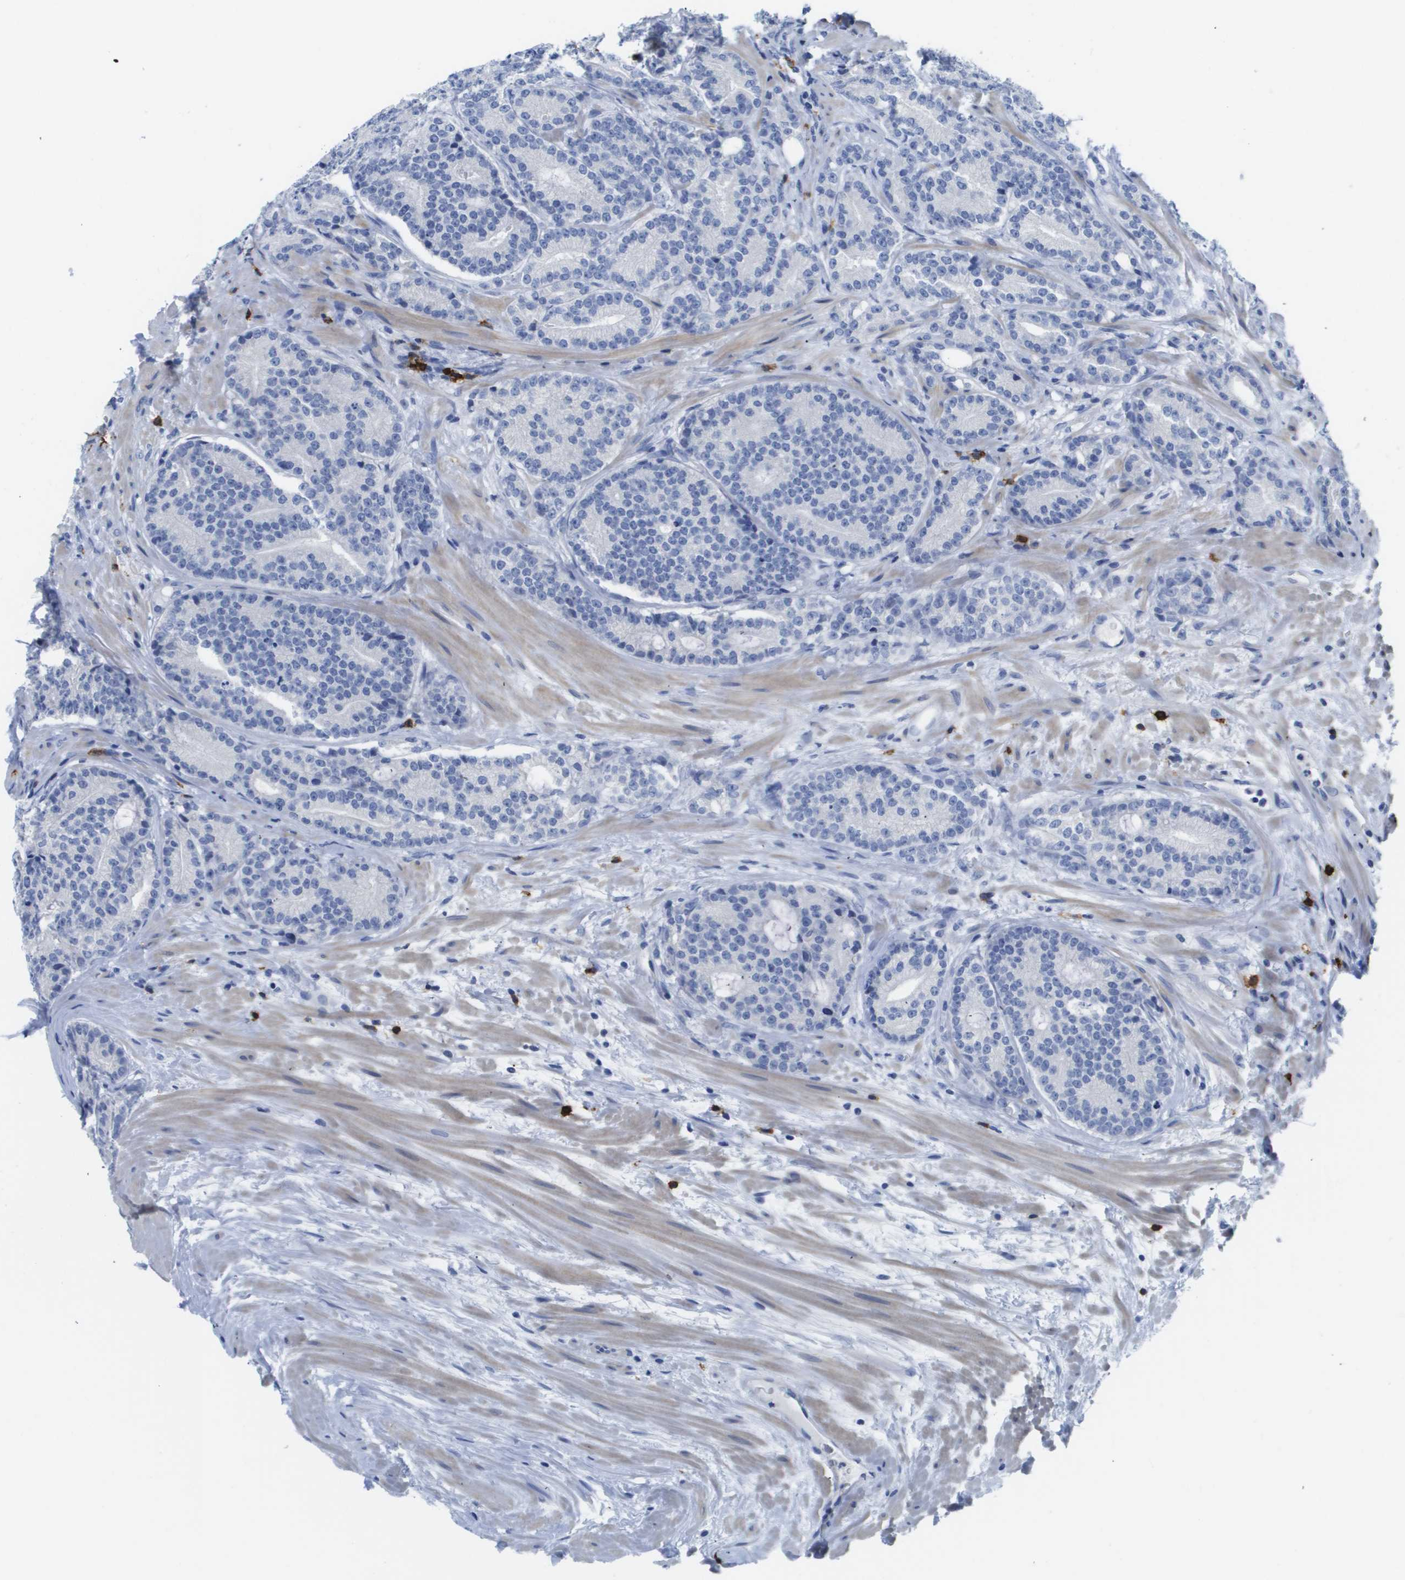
{"staining": {"intensity": "negative", "quantity": "none", "location": "none"}, "tissue": "prostate cancer", "cell_type": "Tumor cells", "image_type": "cancer", "snomed": [{"axis": "morphology", "description": "Adenocarcinoma, High grade"}, {"axis": "topography", "description": "Prostate"}], "caption": "High power microscopy histopathology image of an IHC micrograph of prostate adenocarcinoma (high-grade), revealing no significant positivity in tumor cells.", "gene": "MS4A1", "patient": {"sex": "male", "age": 61}}